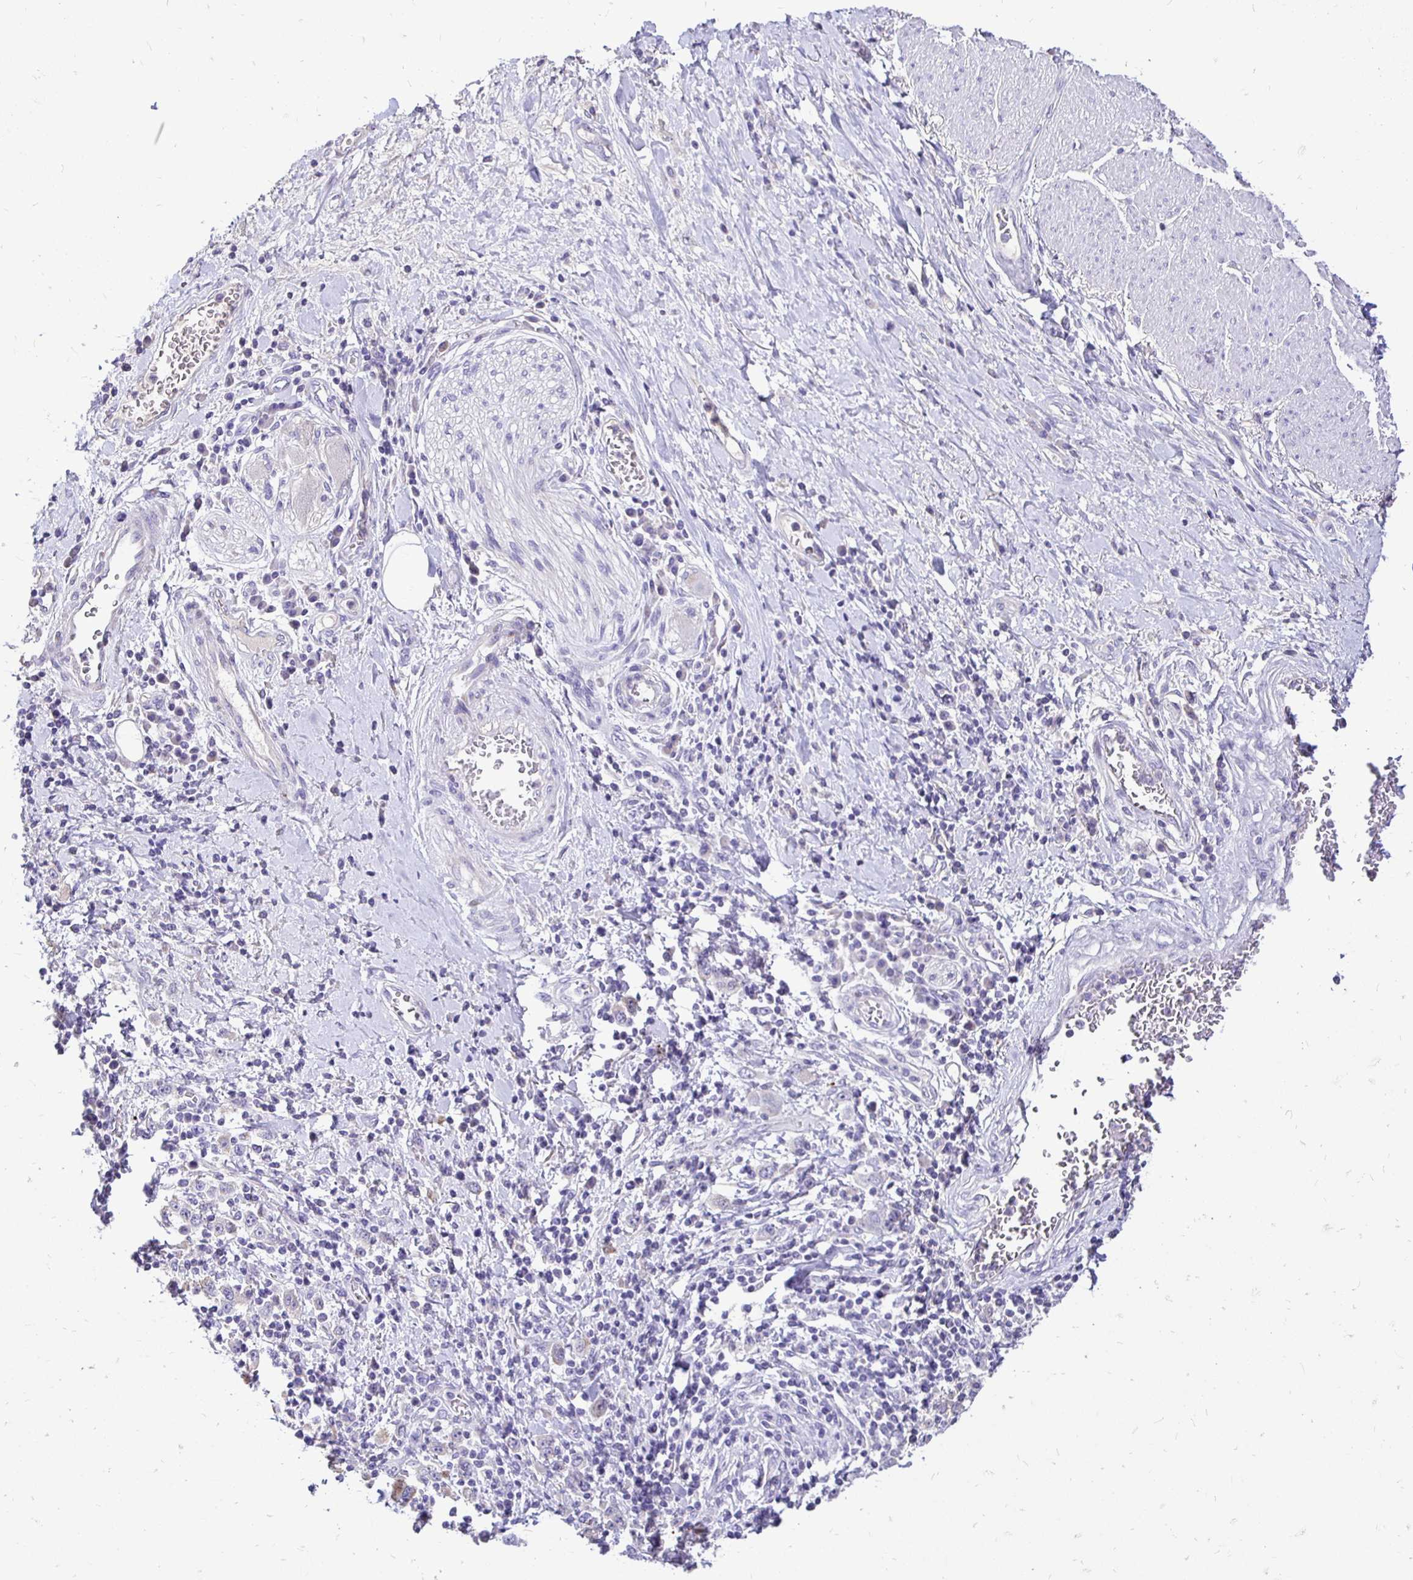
{"staining": {"intensity": "moderate", "quantity": "25%-75%", "location": "cytoplasmic/membranous"}, "tissue": "stomach cancer", "cell_type": "Tumor cells", "image_type": "cancer", "snomed": [{"axis": "morphology", "description": "Normal tissue, NOS"}, {"axis": "morphology", "description": "Adenocarcinoma, NOS"}, {"axis": "topography", "description": "Stomach, upper"}, {"axis": "topography", "description": "Stomach"}], "caption": "The histopathology image demonstrates immunohistochemical staining of adenocarcinoma (stomach). There is moderate cytoplasmic/membranous staining is present in about 25%-75% of tumor cells.", "gene": "TAF1D", "patient": {"sex": "male", "age": 59}}